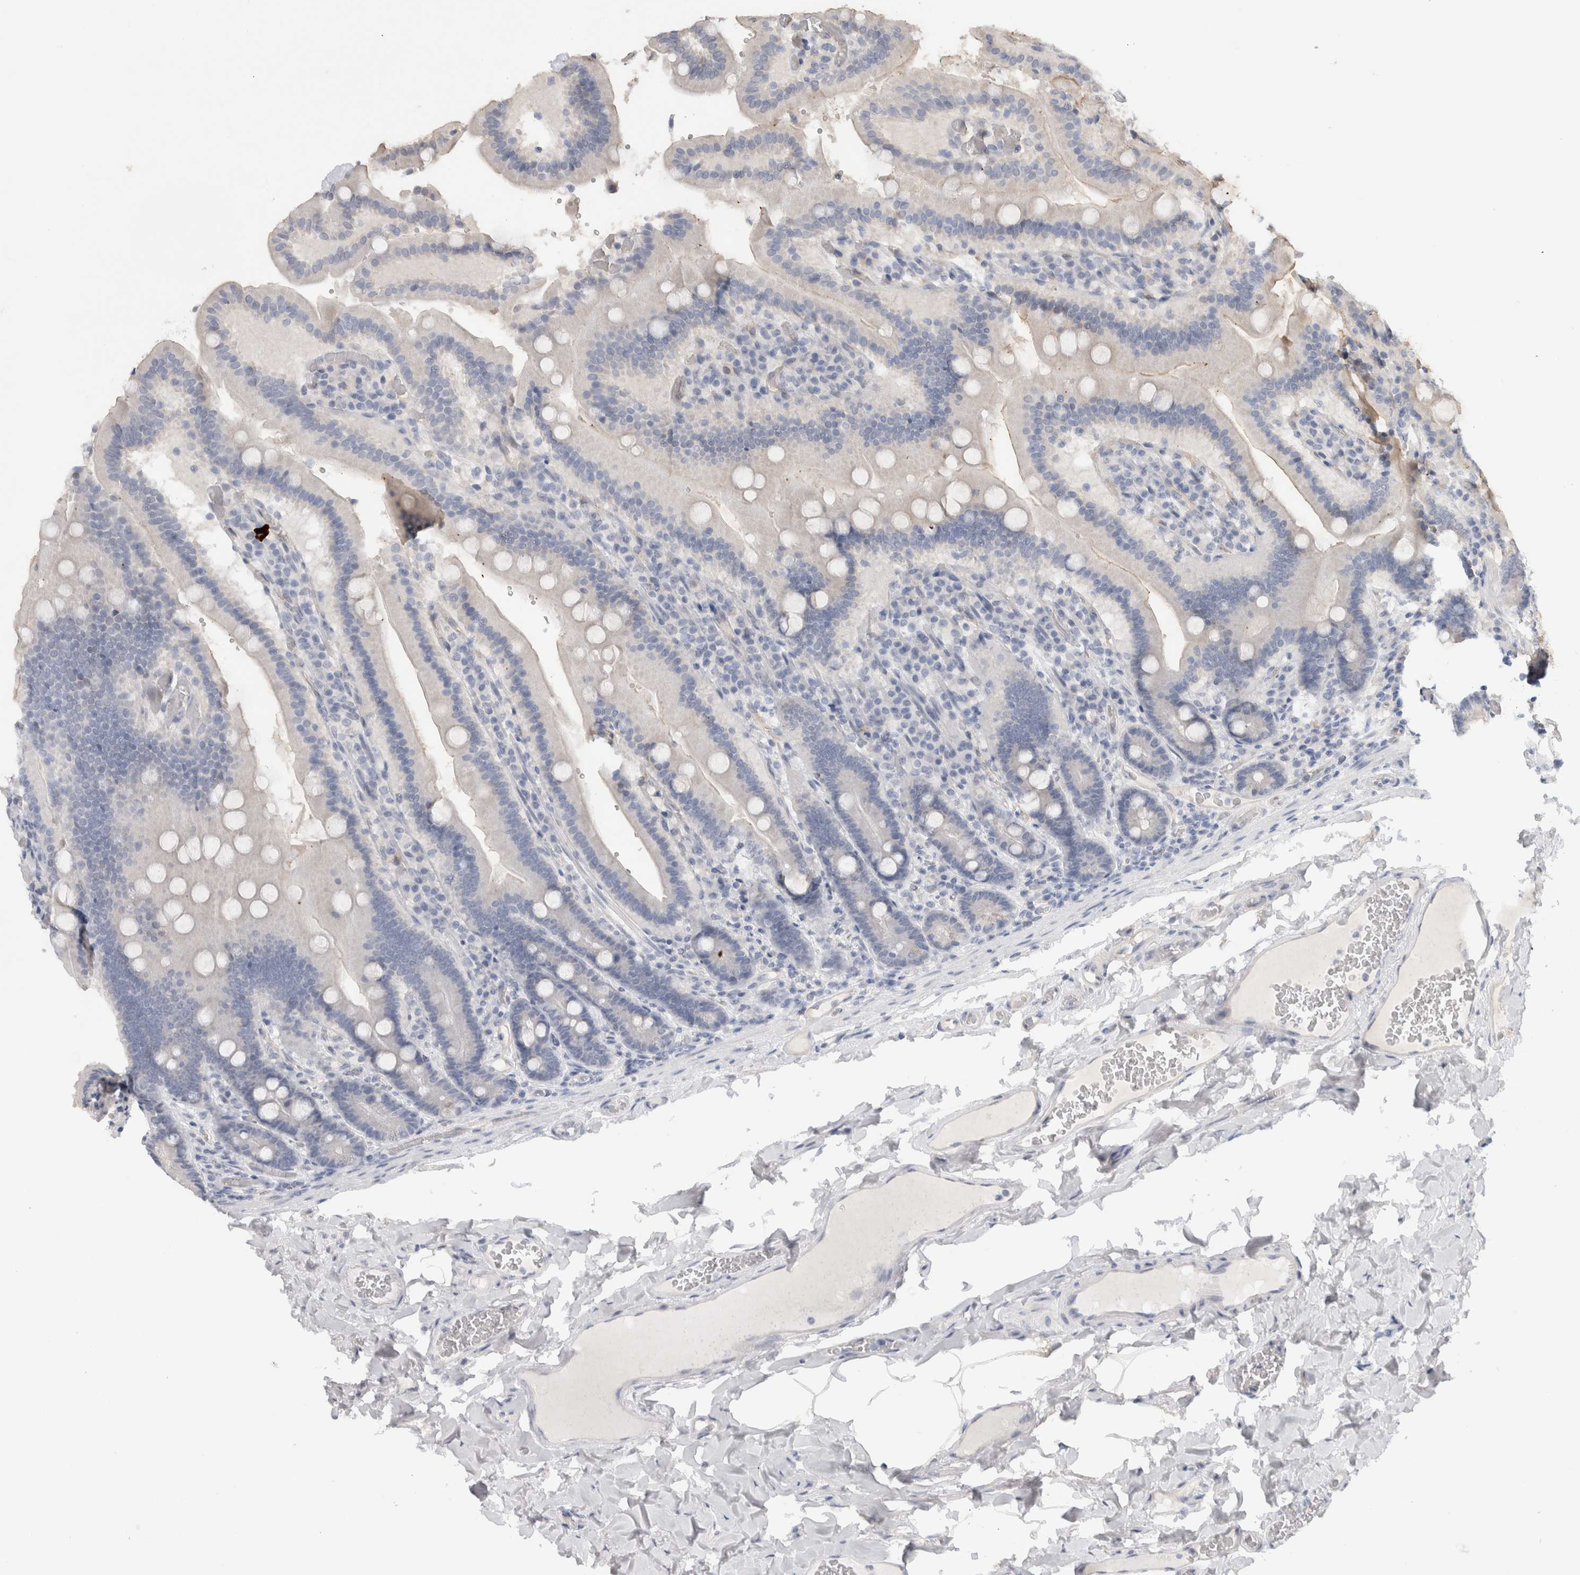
{"staining": {"intensity": "negative", "quantity": "none", "location": "none"}, "tissue": "duodenum", "cell_type": "Glandular cells", "image_type": "normal", "snomed": [{"axis": "morphology", "description": "Normal tissue, NOS"}, {"axis": "topography", "description": "Duodenum"}], "caption": "IHC of normal duodenum shows no staining in glandular cells.", "gene": "TONSL", "patient": {"sex": "female", "age": 62}}